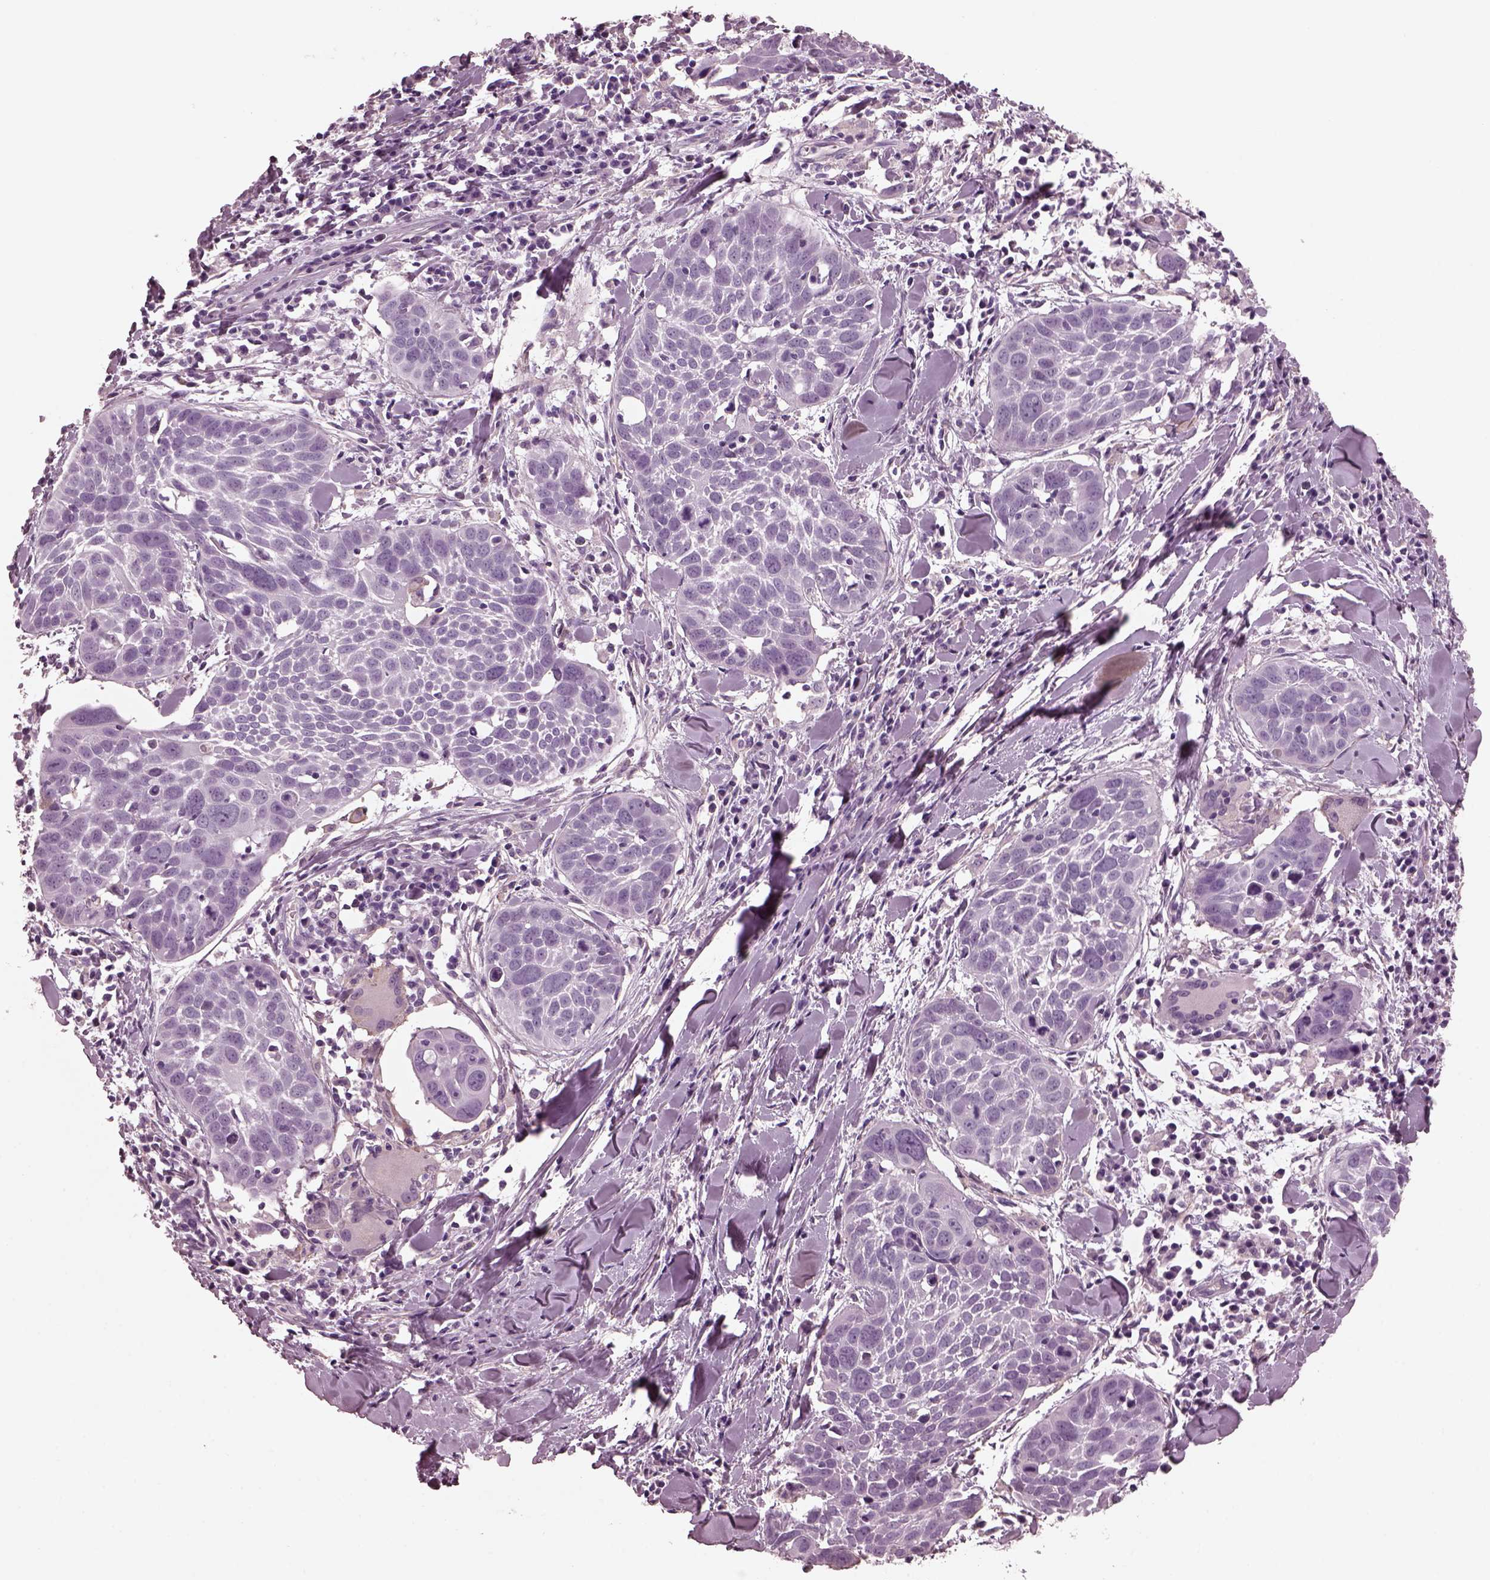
{"staining": {"intensity": "negative", "quantity": "none", "location": "none"}, "tissue": "lung cancer", "cell_type": "Tumor cells", "image_type": "cancer", "snomed": [{"axis": "morphology", "description": "Squamous cell carcinoma, NOS"}, {"axis": "topography", "description": "Lung"}], "caption": "DAB immunohistochemical staining of lung squamous cell carcinoma shows no significant expression in tumor cells.", "gene": "CGA", "patient": {"sex": "male", "age": 57}}